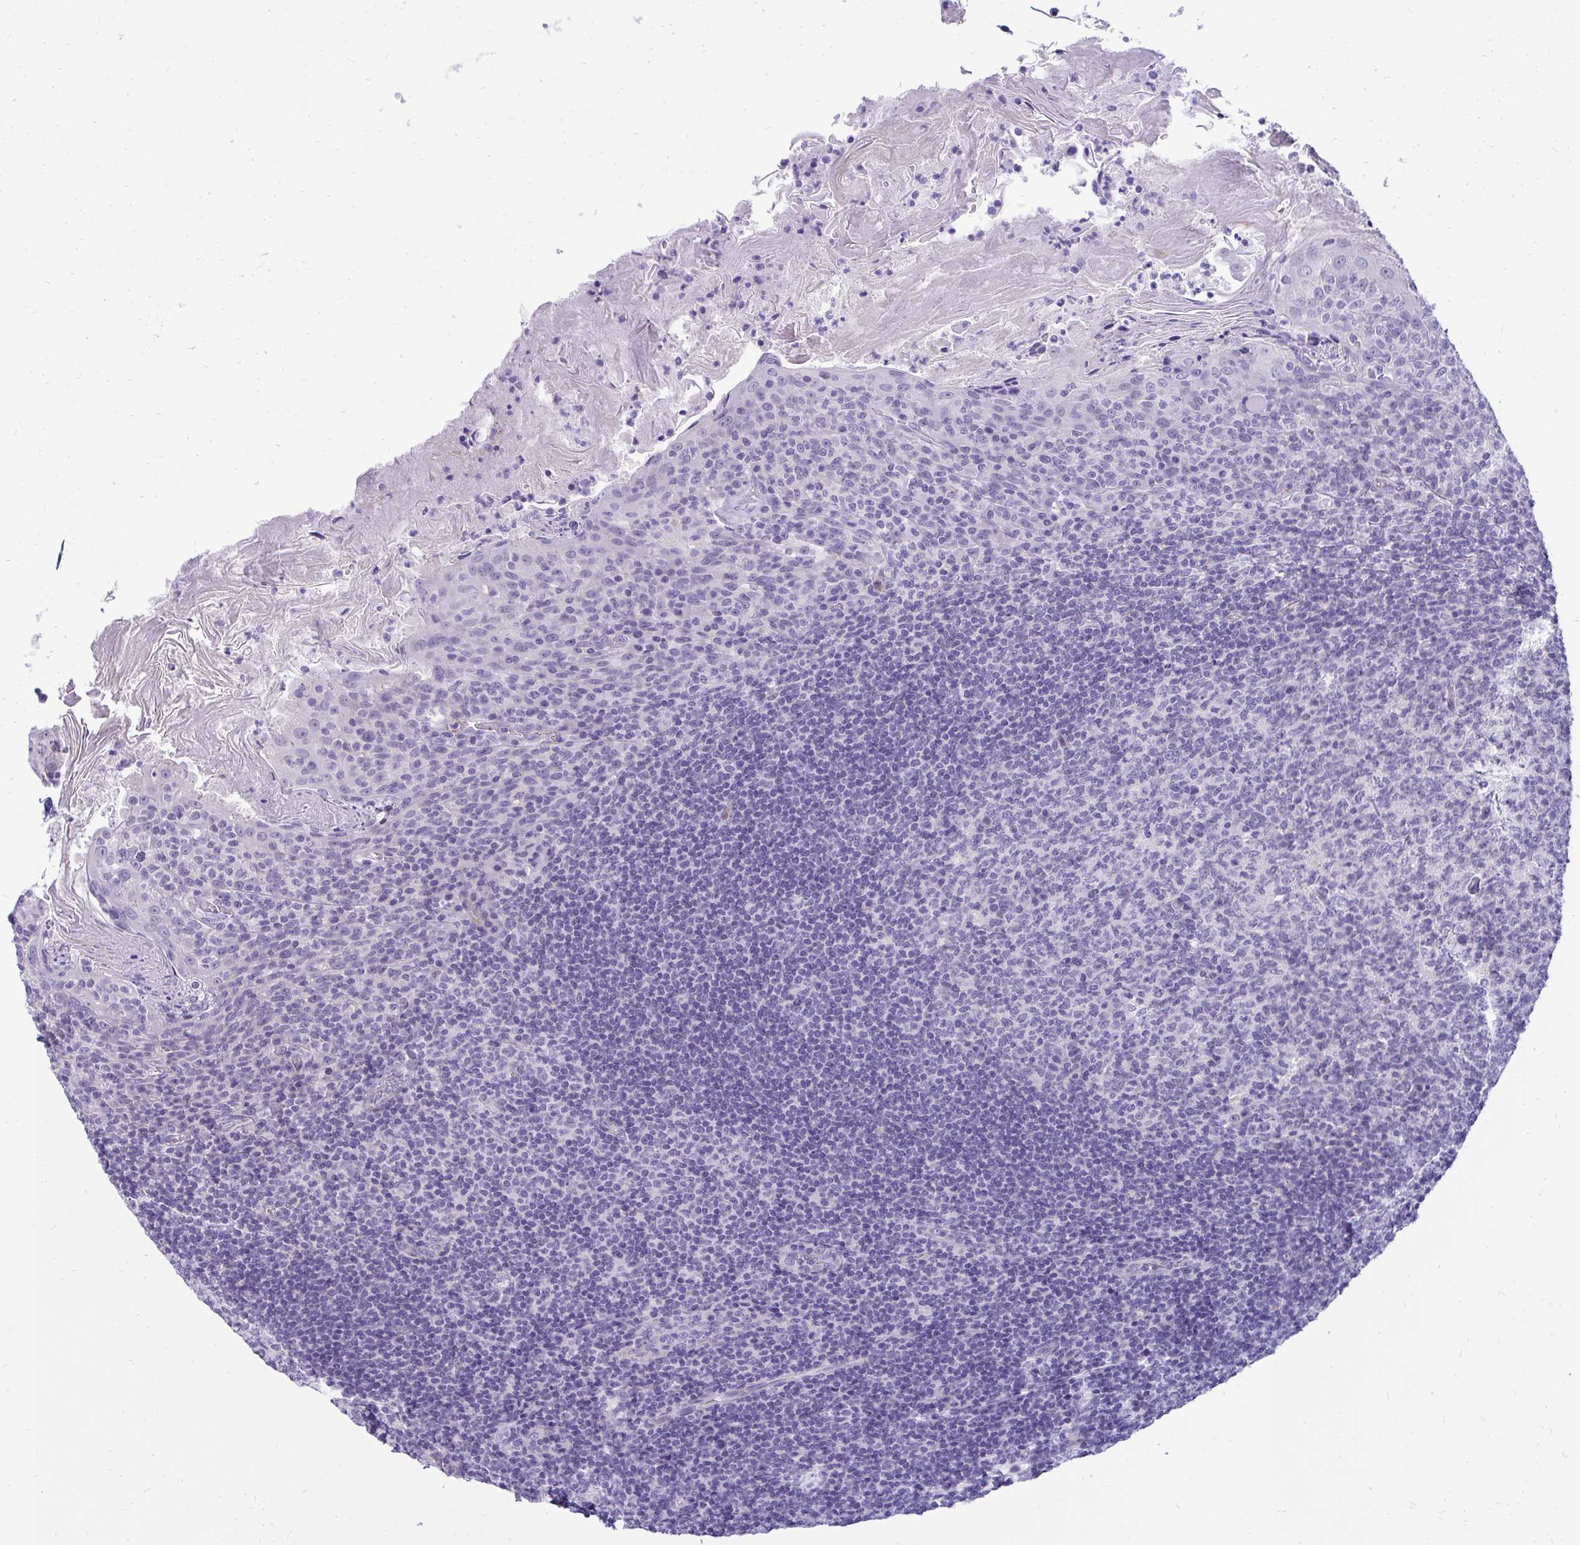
{"staining": {"intensity": "negative", "quantity": "none", "location": "none"}, "tissue": "tonsil", "cell_type": "Germinal center cells", "image_type": "normal", "snomed": [{"axis": "morphology", "description": "Normal tissue, NOS"}, {"axis": "topography", "description": "Tonsil"}], "caption": "Unremarkable tonsil was stained to show a protein in brown. There is no significant positivity in germinal center cells. The staining is performed using DAB brown chromogen with nuclei counter-stained in using hematoxylin.", "gene": "TSBP1", "patient": {"sex": "female", "age": 10}}